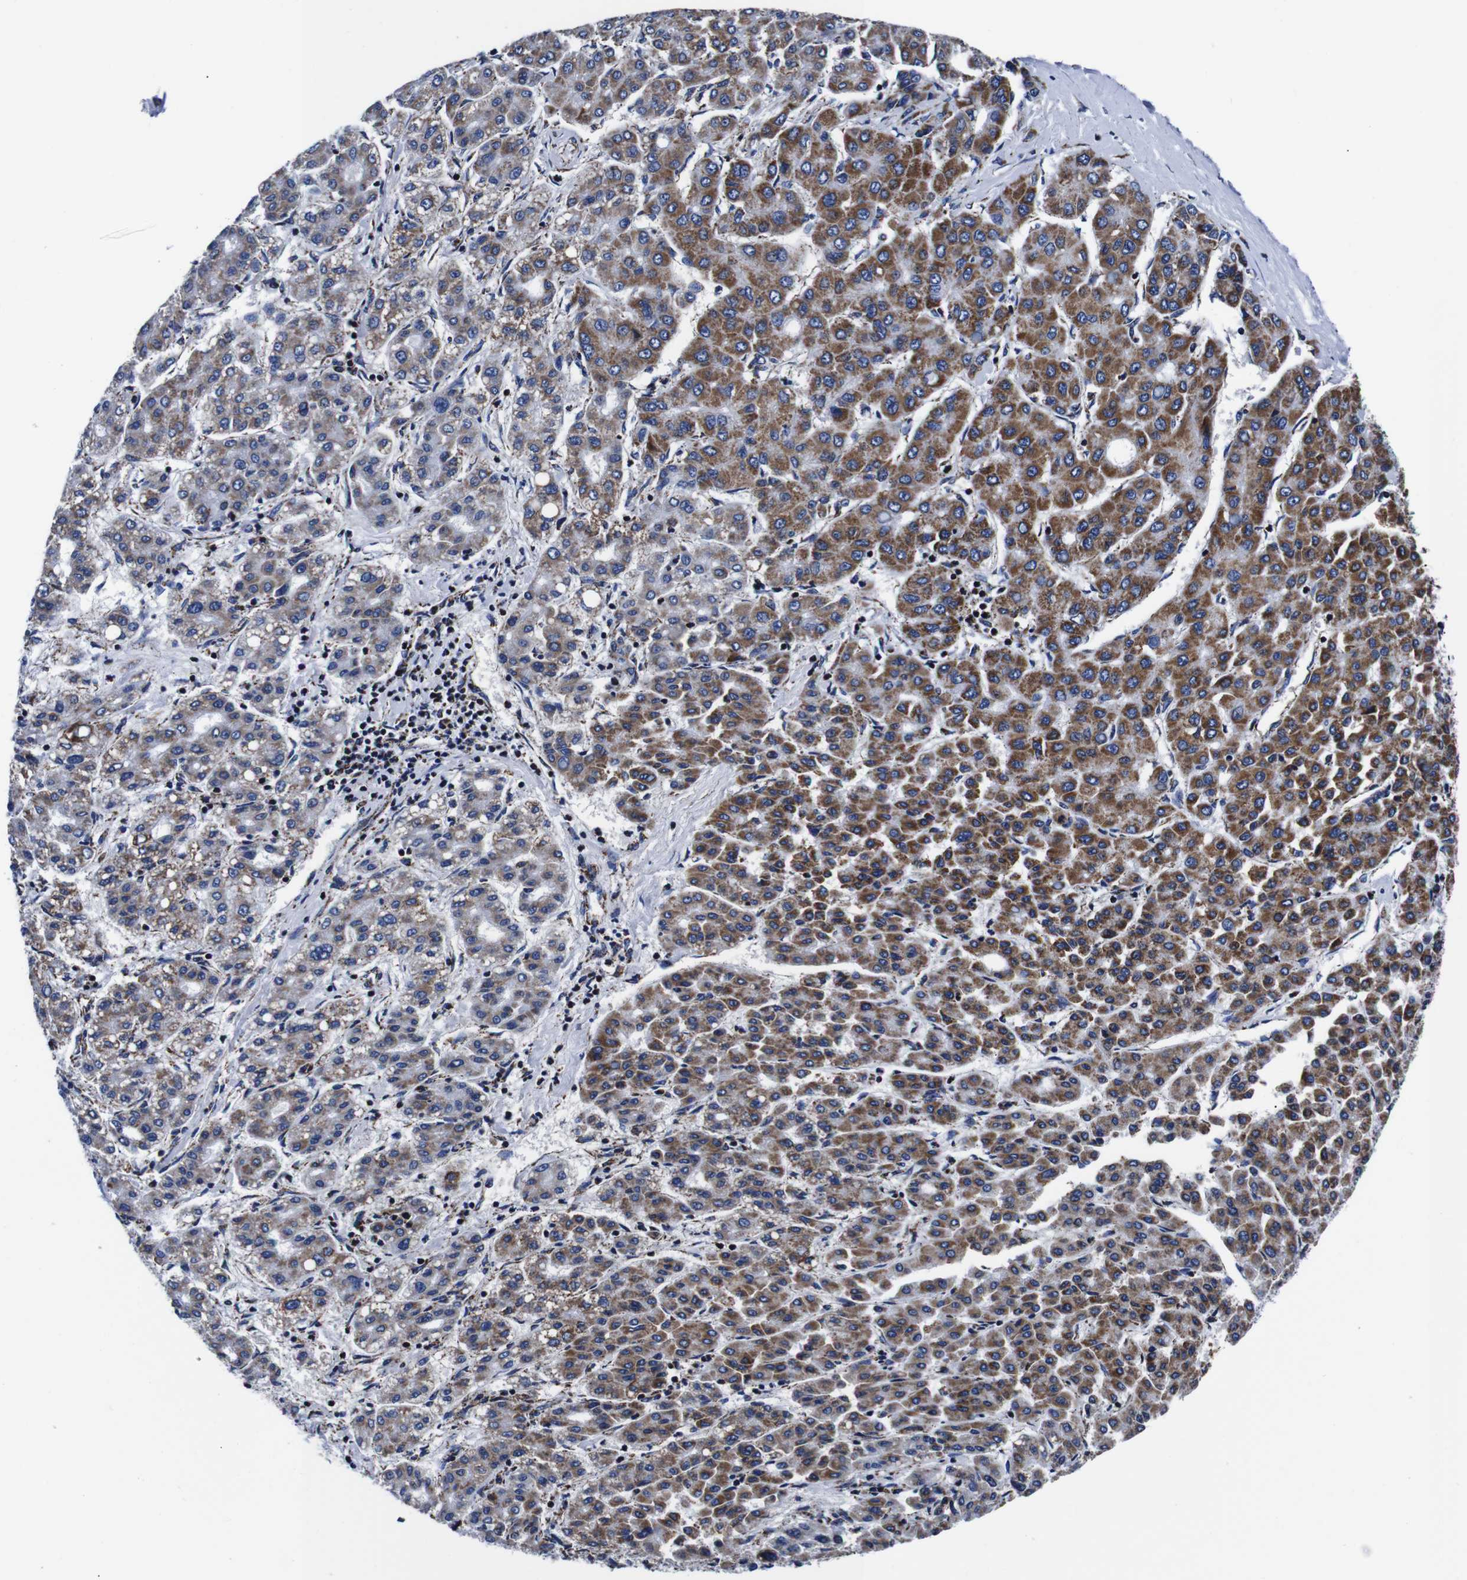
{"staining": {"intensity": "moderate", "quantity": ">75%", "location": "cytoplasmic/membranous"}, "tissue": "liver cancer", "cell_type": "Tumor cells", "image_type": "cancer", "snomed": [{"axis": "morphology", "description": "Carcinoma, Hepatocellular, NOS"}, {"axis": "topography", "description": "Liver"}], "caption": "Liver cancer (hepatocellular carcinoma) stained for a protein (brown) exhibits moderate cytoplasmic/membranous positive positivity in approximately >75% of tumor cells.", "gene": "FKBP9", "patient": {"sex": "male", "age": 65}}